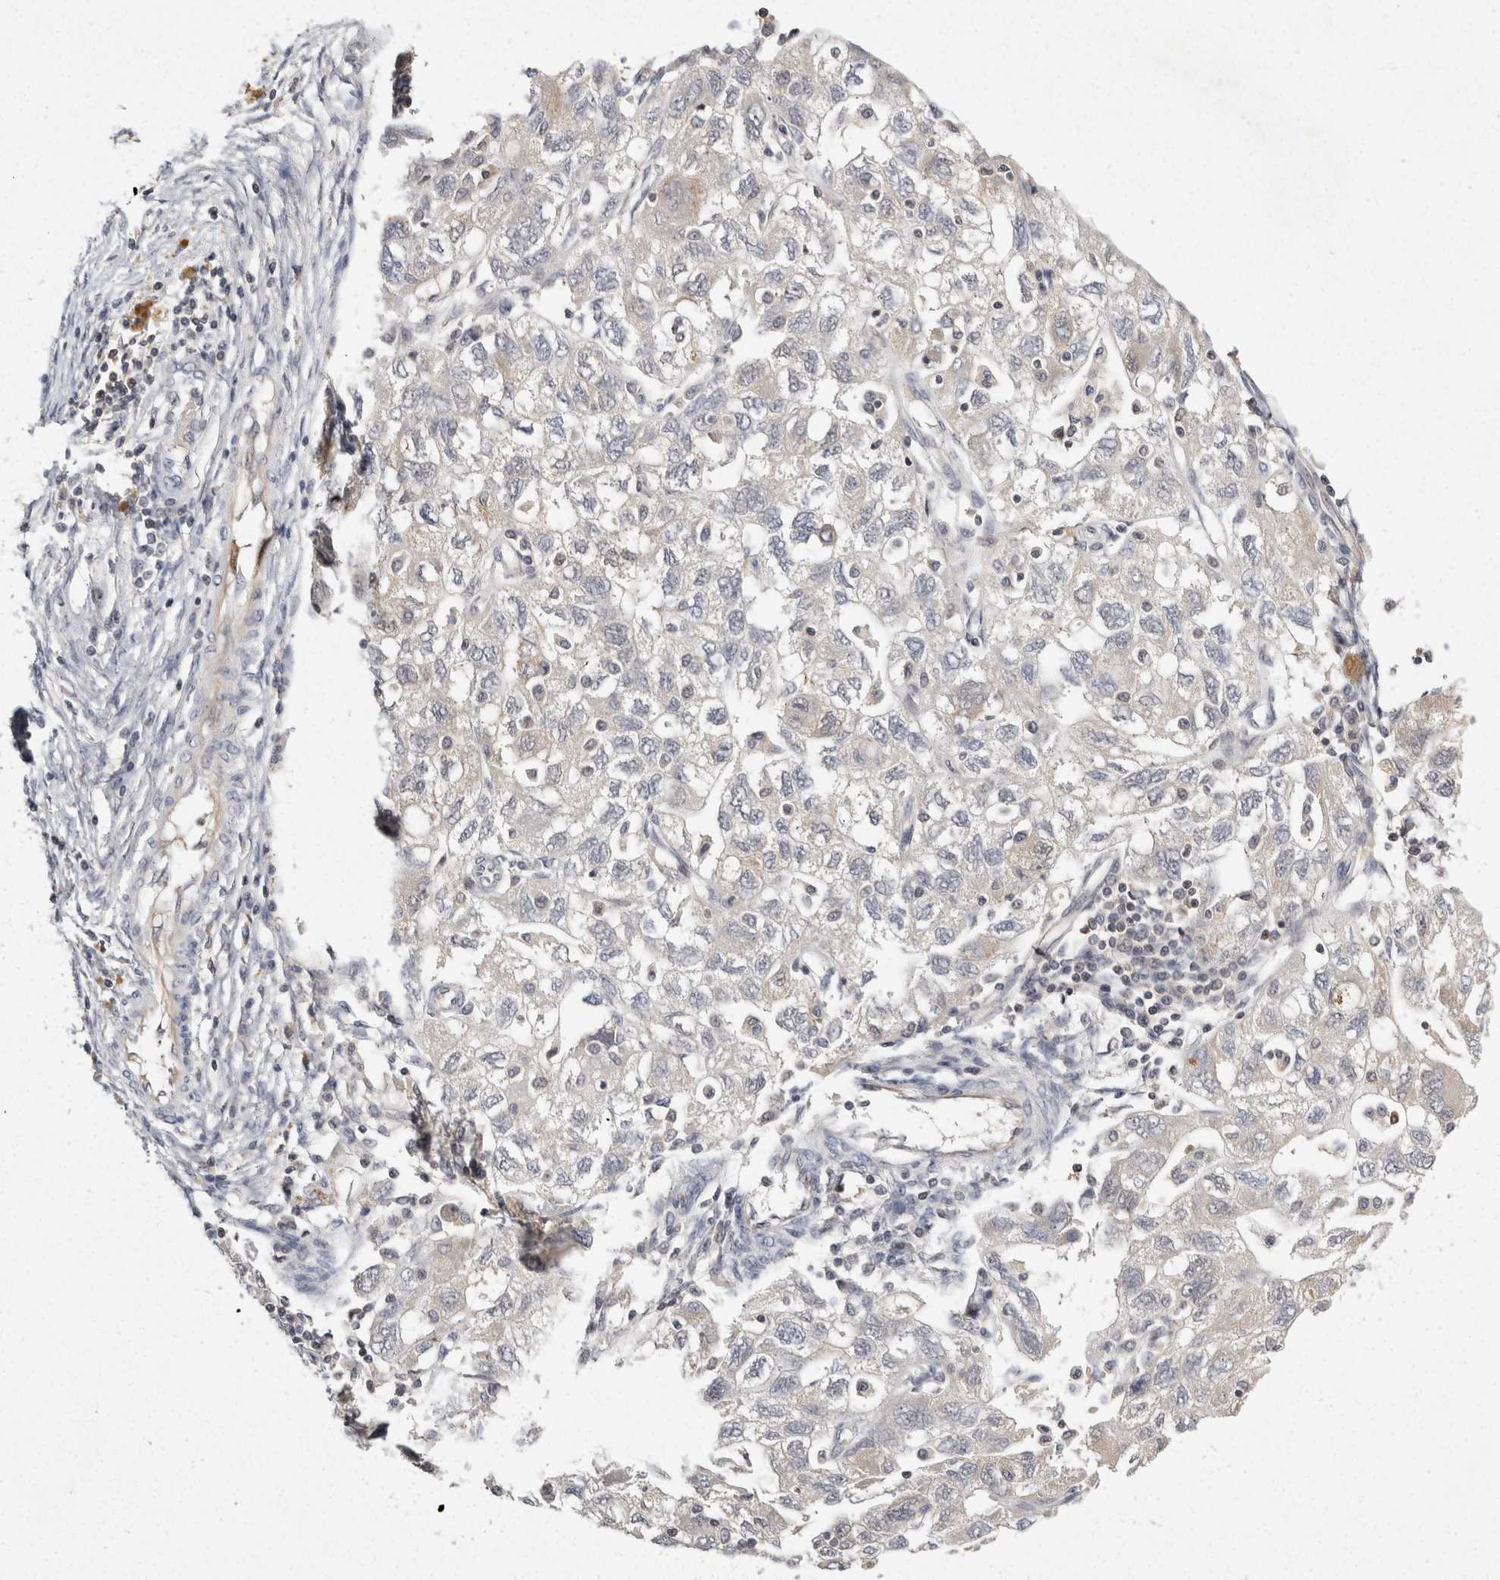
{"staining": {"intensity": "negative", "quantity": "none", "location": "none"}, "tissue": "ovarian cancer", "cell_type": "Tumor cells", "image_type": "cancer", "snomed": [{"axis": "morphology", "description": "Carcinoma, NOS"}, {"axis": "morphology", "description": "Cystadenocarcinoma, serous, NOS"}, {"axis": "topography", "description": "Ovary"}], "caption": "This is an immunohistochemistry (IHC) photomicrograph of human ovarian serous cystadenocarcinoma. There is no expression in tumor cells.", "gene": "ACAT2", "patient": {"sex": "female", "age": 69}}